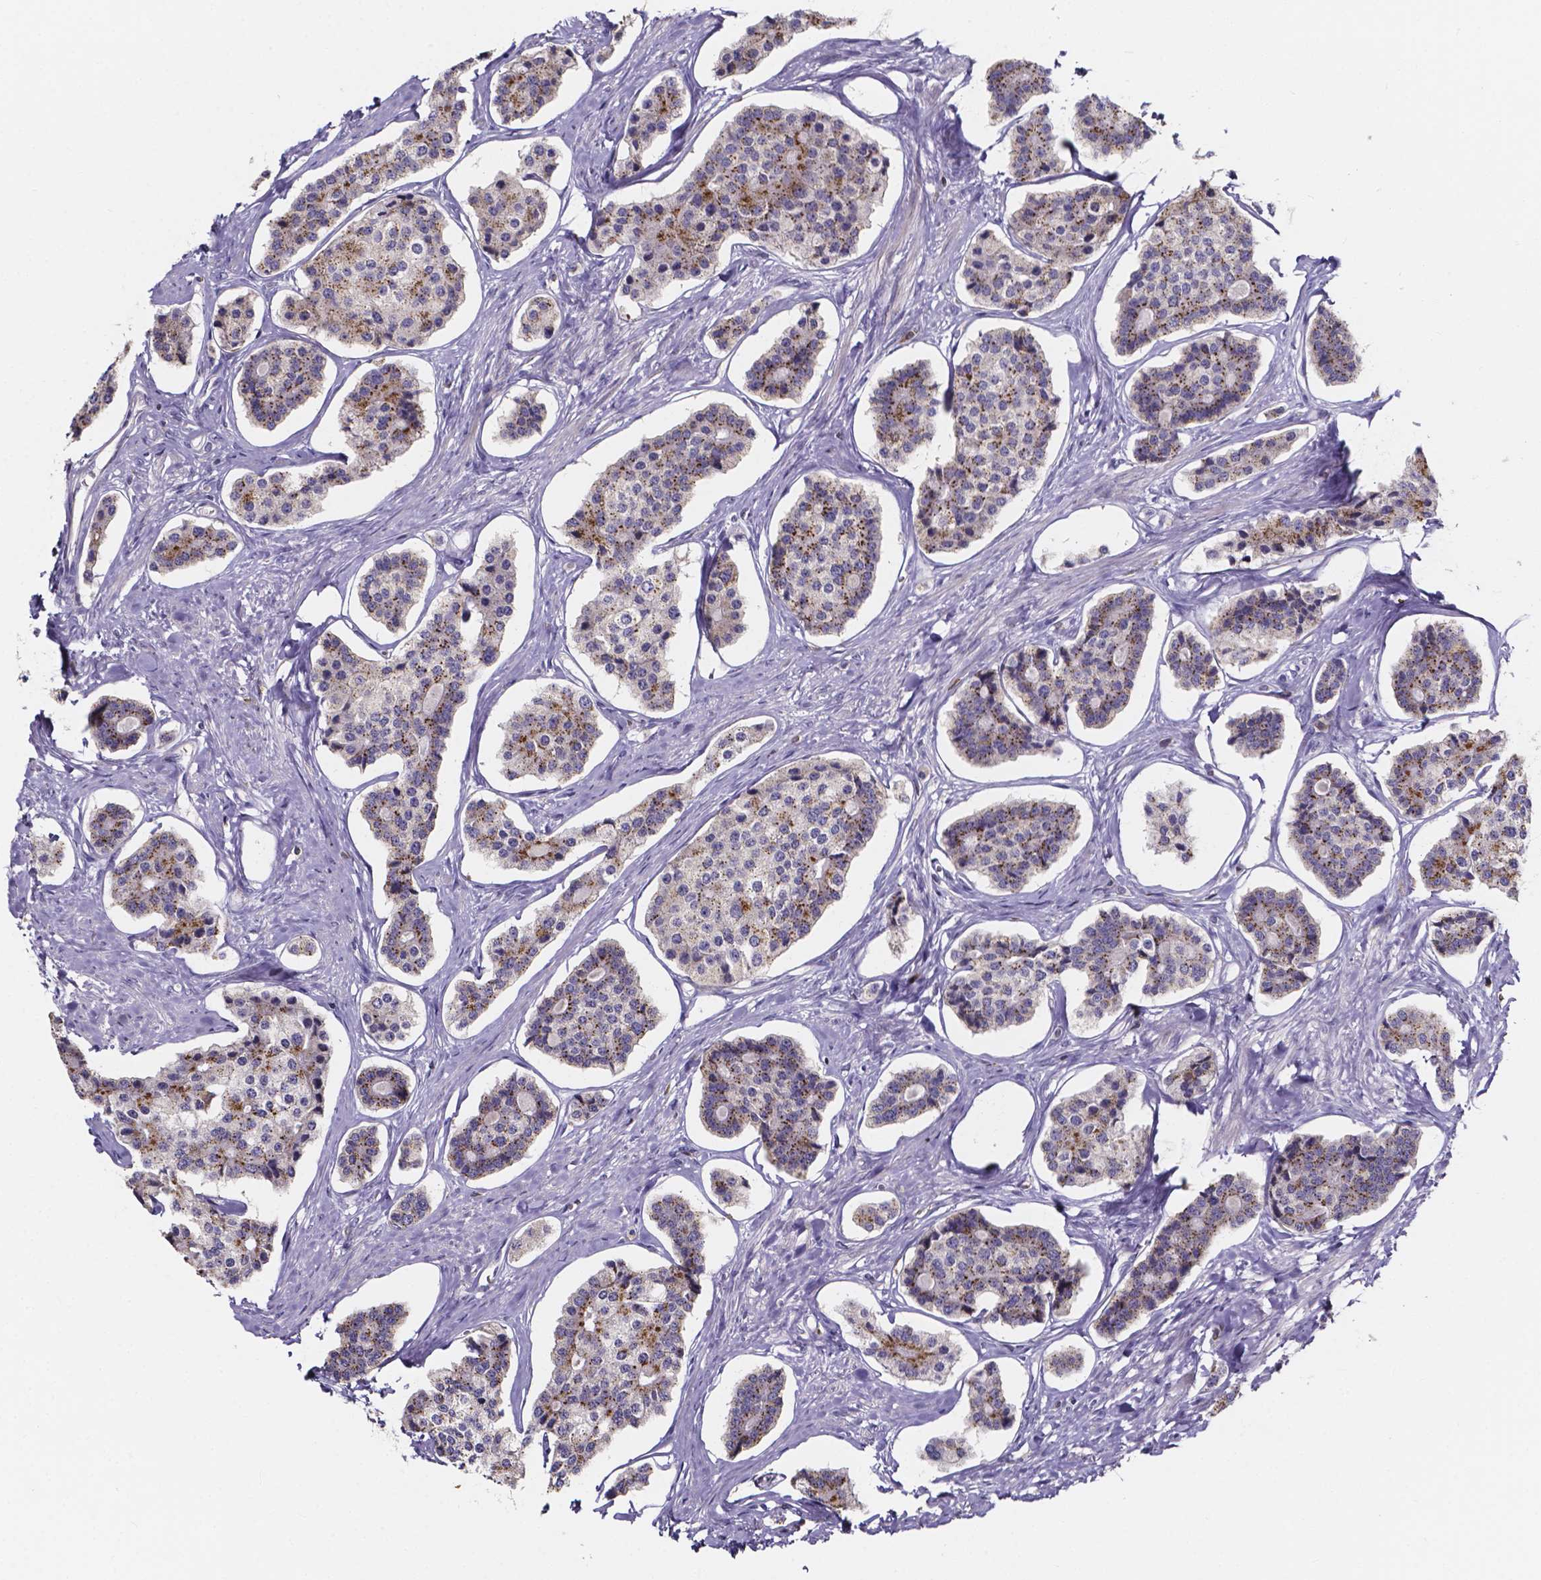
{"staining": {"intensity": "moderate", "quantity": "25%-75%", "location": "cytoplasmic/membranous"}, "tissue": "carcinoid", "cell_type": "Tumor cells", "image_type": "cancer", "snomed": [{"axis": "morphology", "description": "Carcinoid, malignant, NOS"}, {"axis": "topography", "description": "Small intestine"}], "caption": "Human carcinoid (malignant) stained with a brown dye demonstrates moderate cytoplasmic/membranous positive positivity in about 25%-75% of tumor cells.", "gene": "THEMIS", "patient": {"sex": "female", "age": 65}}